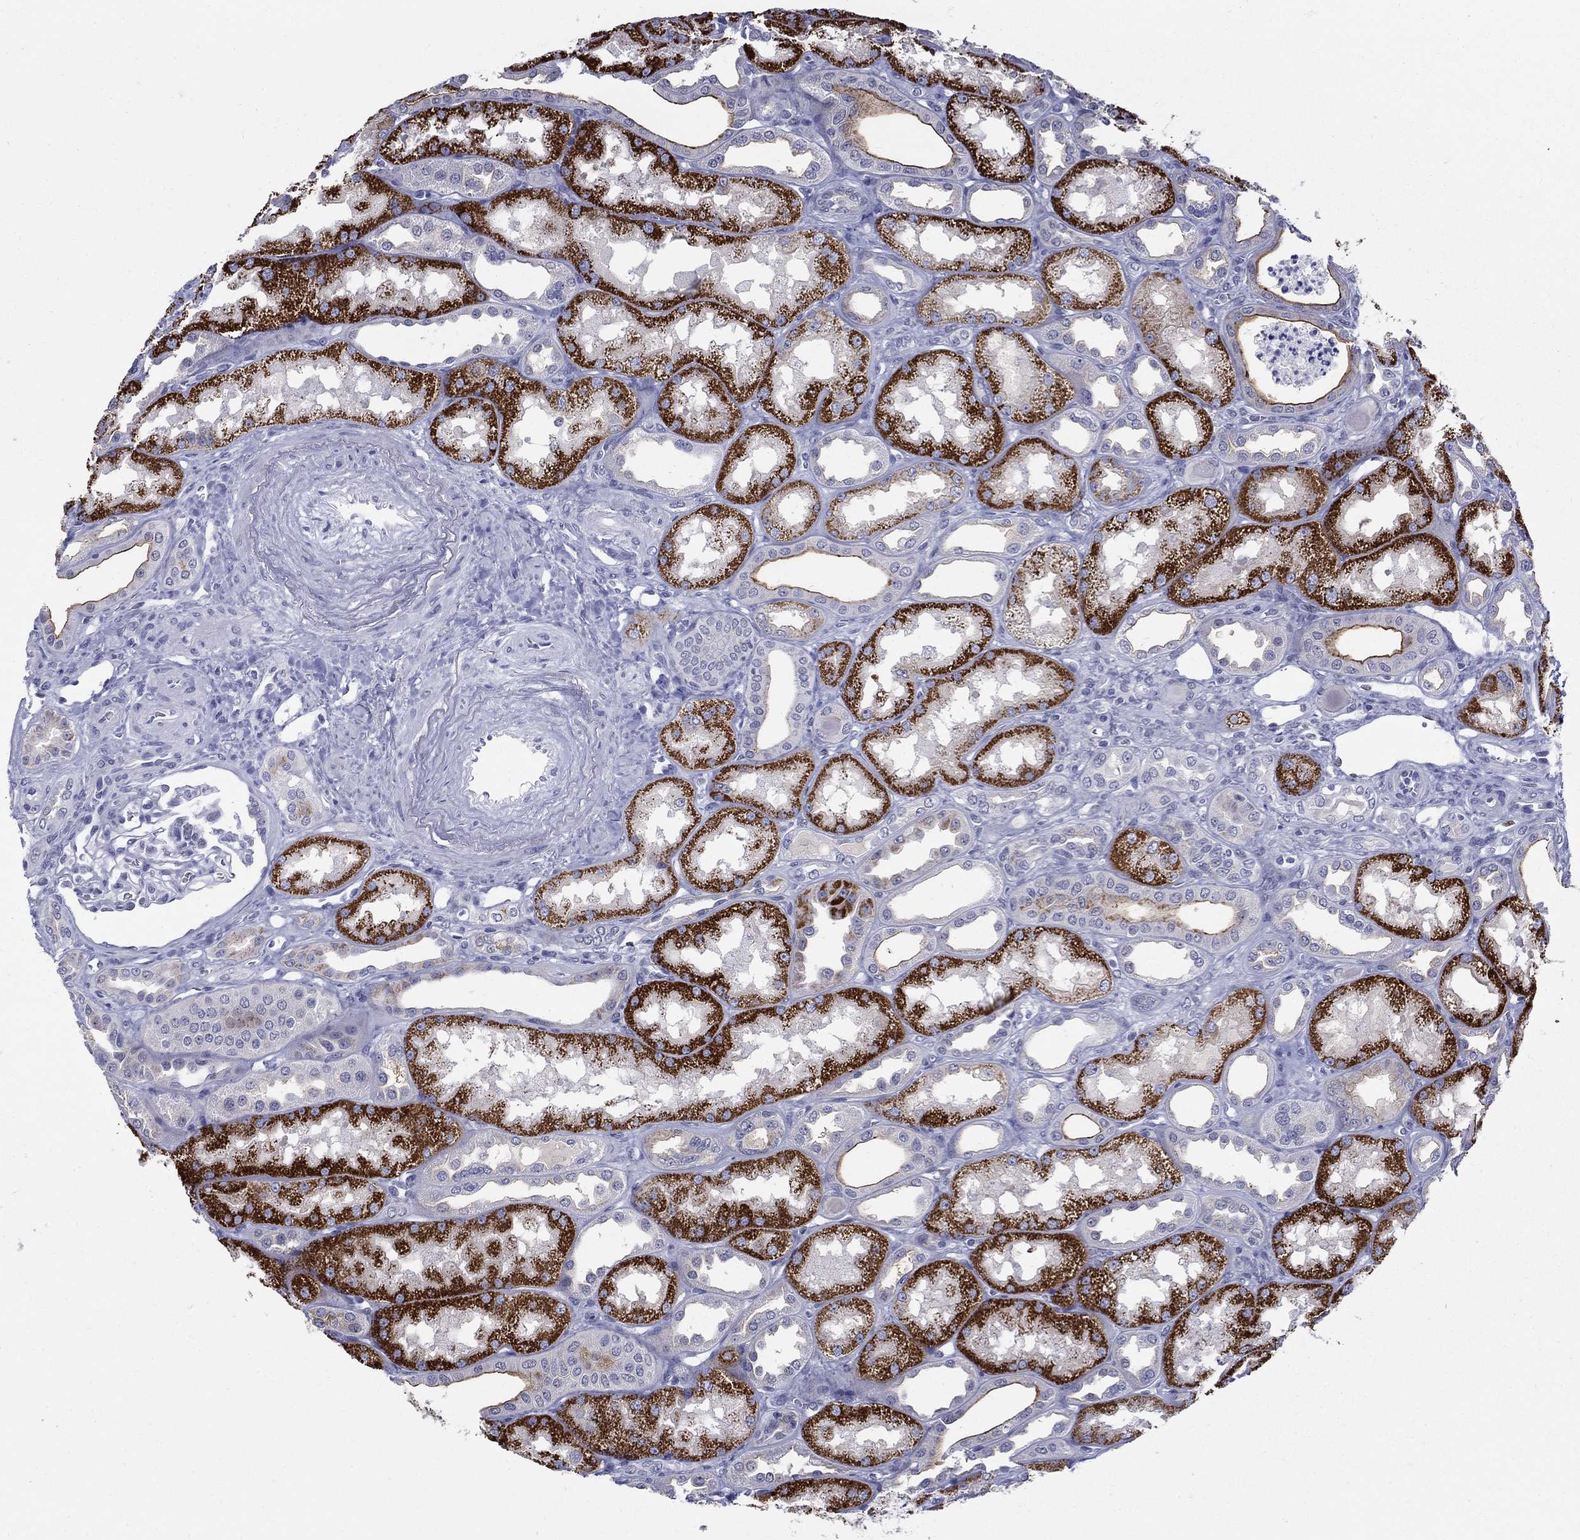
{"staining": {"intensity": "negative", "quantity": "none", "location": "none"}, "tissue": "kidney", "cell_type": "Cells in glomeruli", "image_type": "normal", "snomed": [{"axis": "morphology", "description": "Normal tissue, NOS"}, {"axis": "topography", "description": "Kidney"}], "caption": "A micrograph of kidney stained for a protein exhibits no brown staining in cells in glomeruli.", "gene": "C4orf19", "patient": {"sex": "male", "age": 61}}